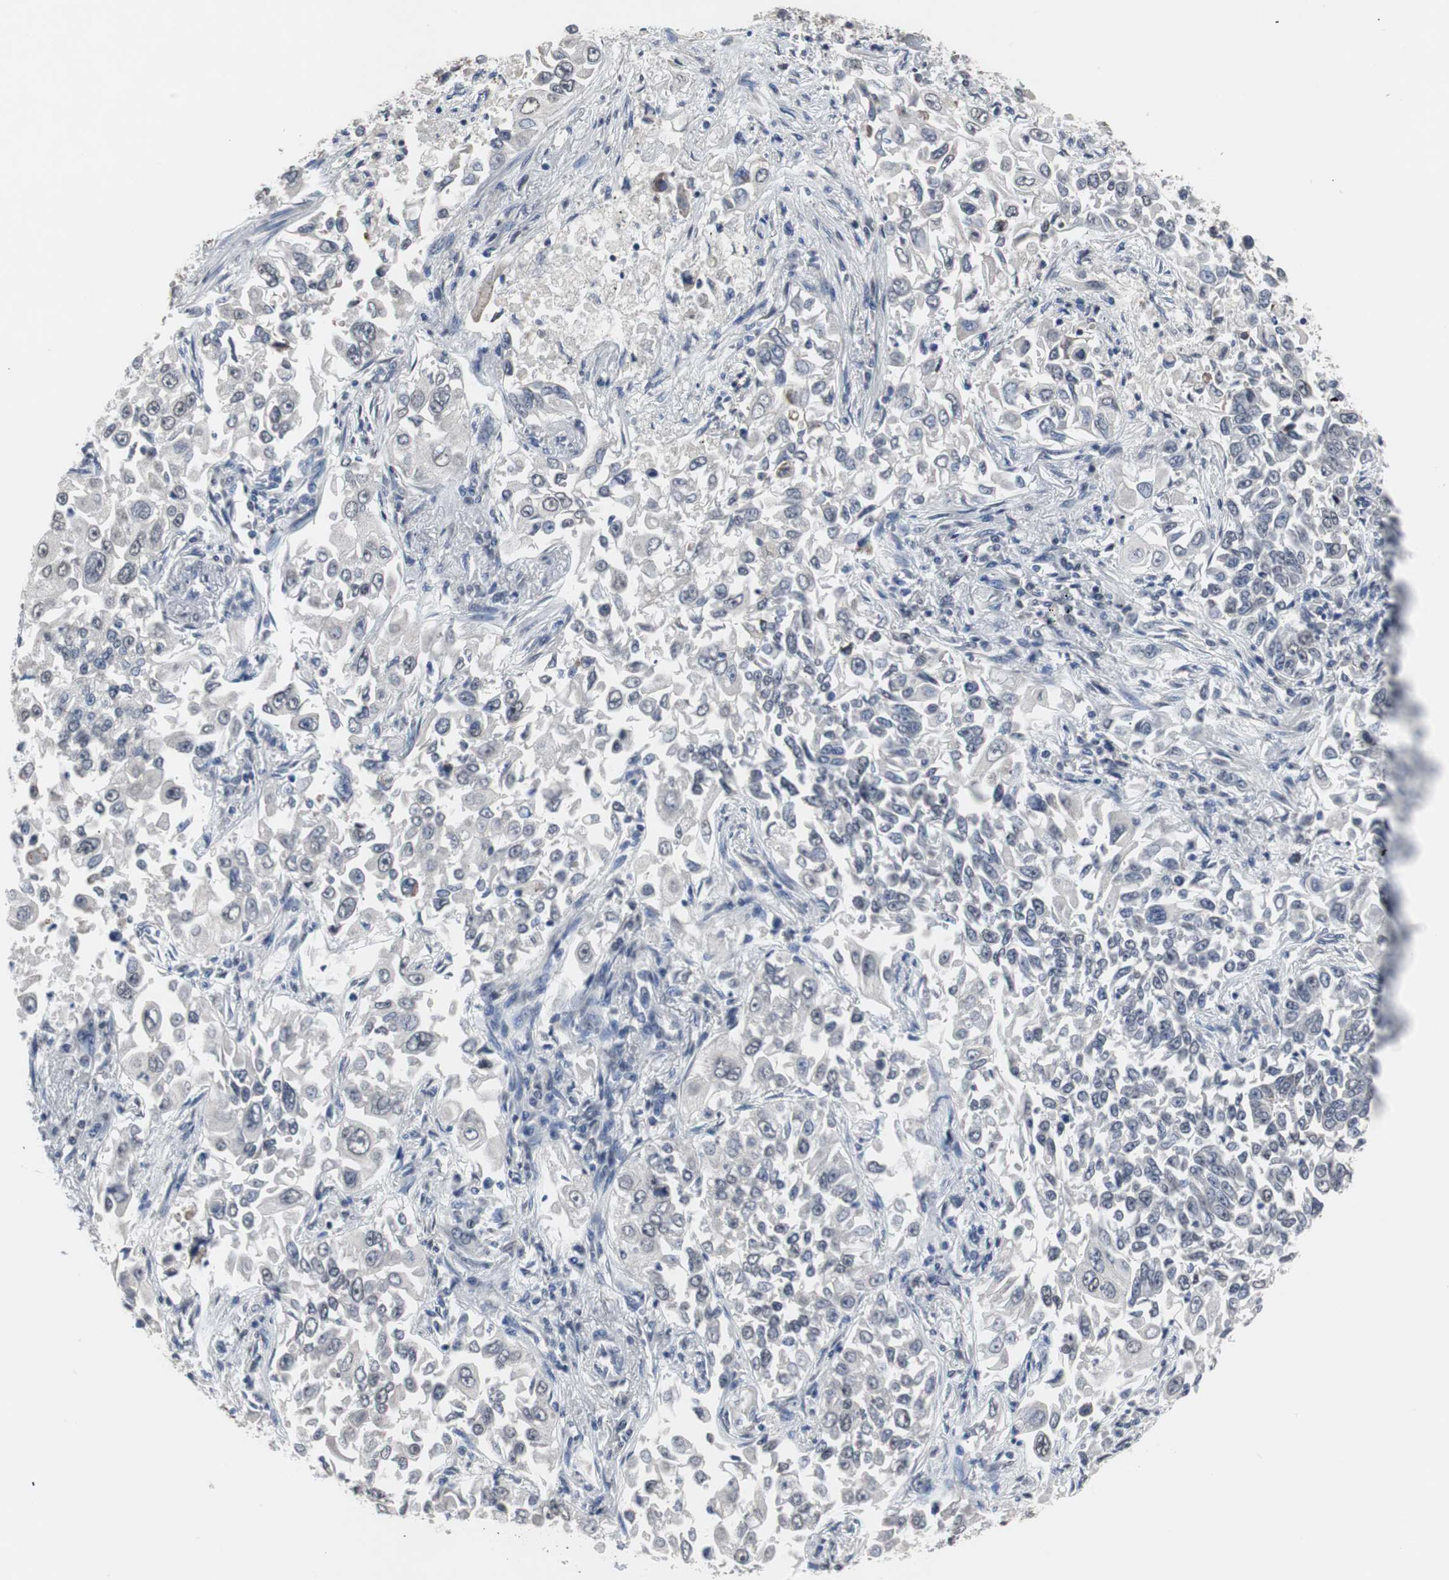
{"staining": {"intensity": "negative", "quantity": "none", "location": "none"}, "tissue": "lung cancer", "cell_type": "Tumor cells", "image_type": "cancer", "snomed": [{"axis": "morphology", "description": "Adenocarcinoma, NOS"}, {"axis": "topography", "description": "Lung"}], "caption": "Tumor cells show no significant protein staining in lung cancer (adenocarcinoma). The staining is performed using DAB brown chromogen with nuclei counter-stained in using hematoxylin.", "gene": "RBM47", "patient": {"sex": "male", "age": 84}}